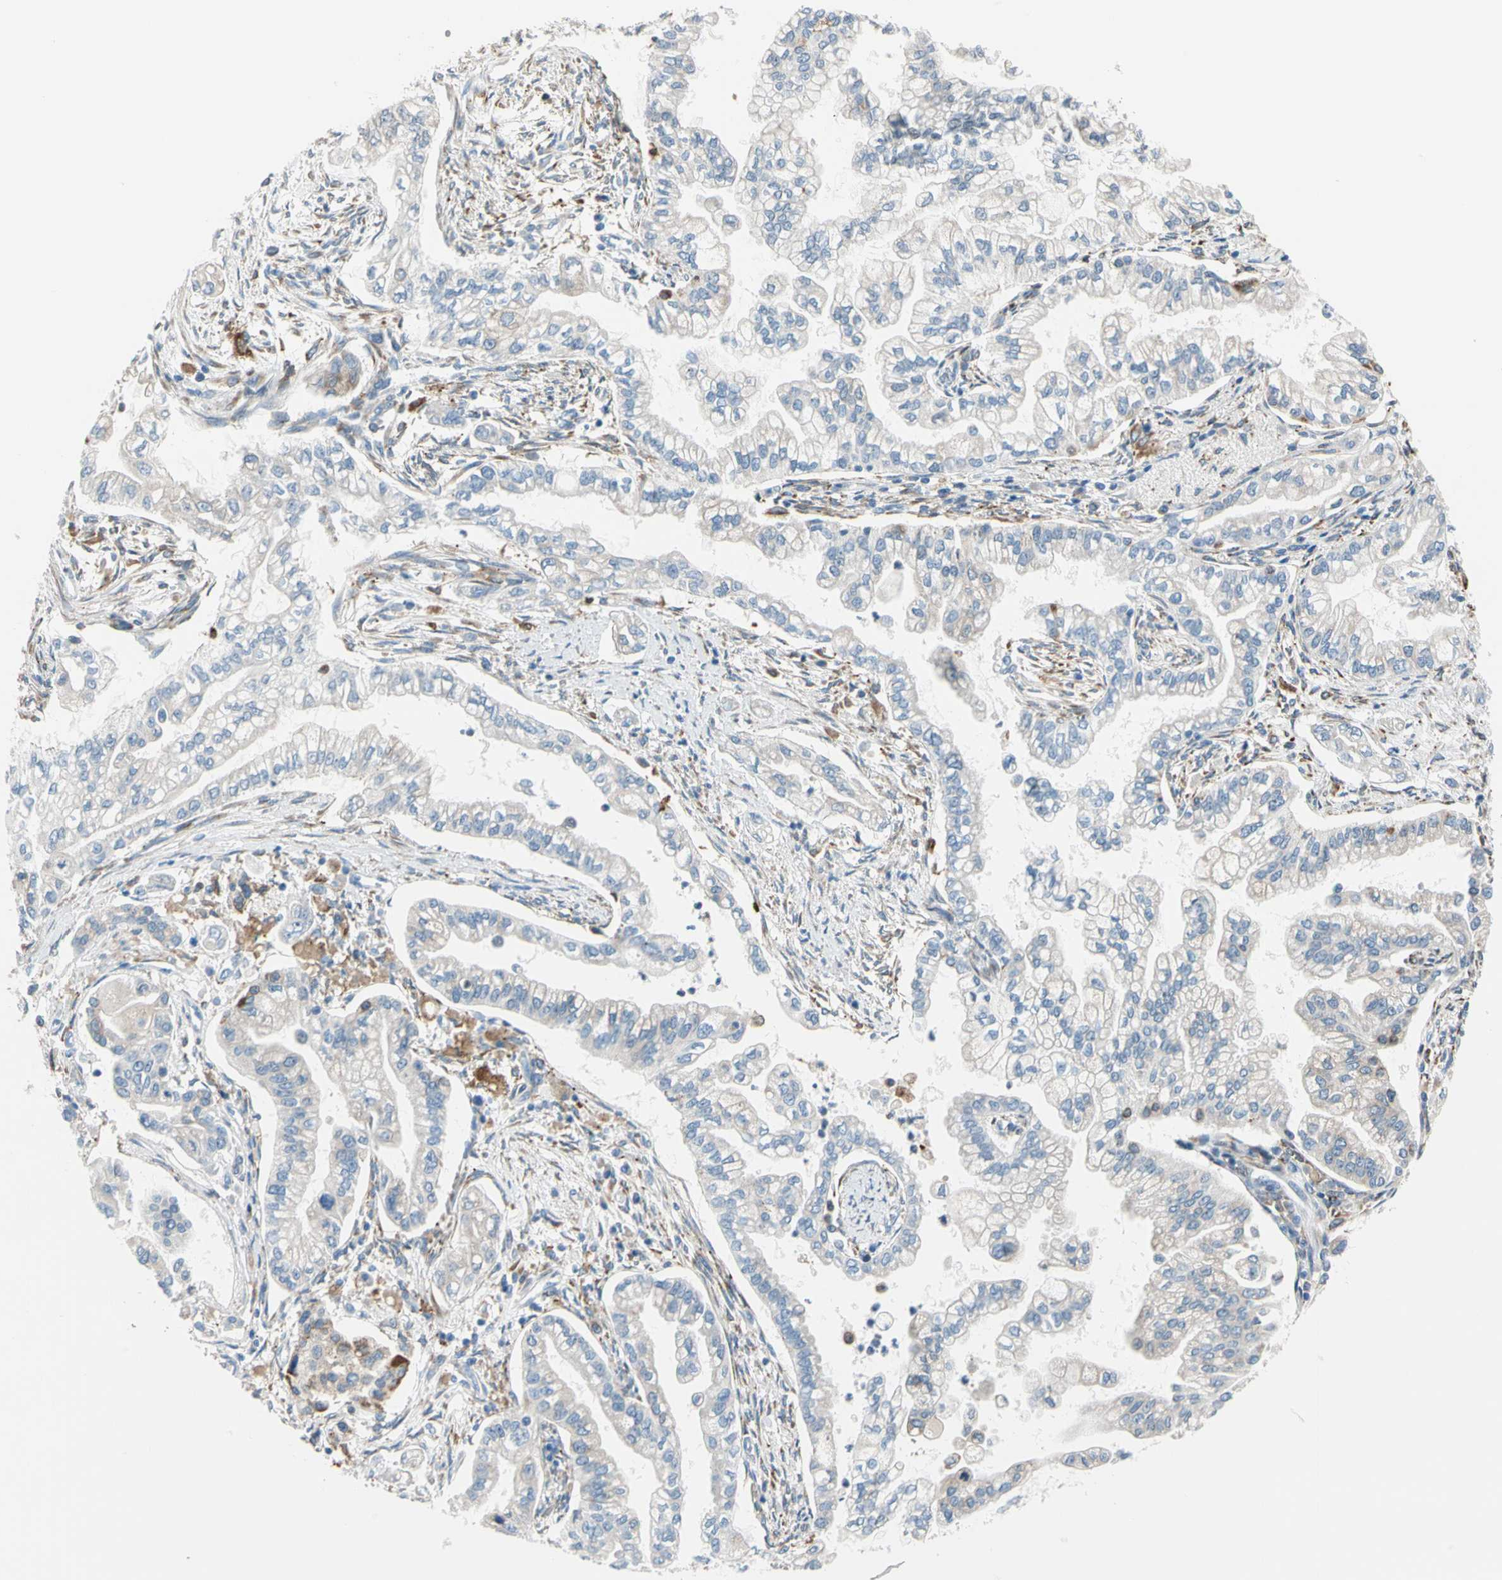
{"staining": {"intensity": "weak", "quantity": "<25%", "location": "cytoplasmic/membranous"}, "tissue": "pancreatic cancer", "cell_type": "Tumor cells", "image_type": "cancer", "snomed": [{"axis": "morphology", "description": "Normal tissue, NOS"}, {"axis": "topography", "description": "Pancreas"}], "caption": "IHC image of human pancreatic cancer stained for a protein (brown), which reveals no staining in tumor cells.", "gene": "LRPAP1", "patient": {"sex": "male", "age": 42}}